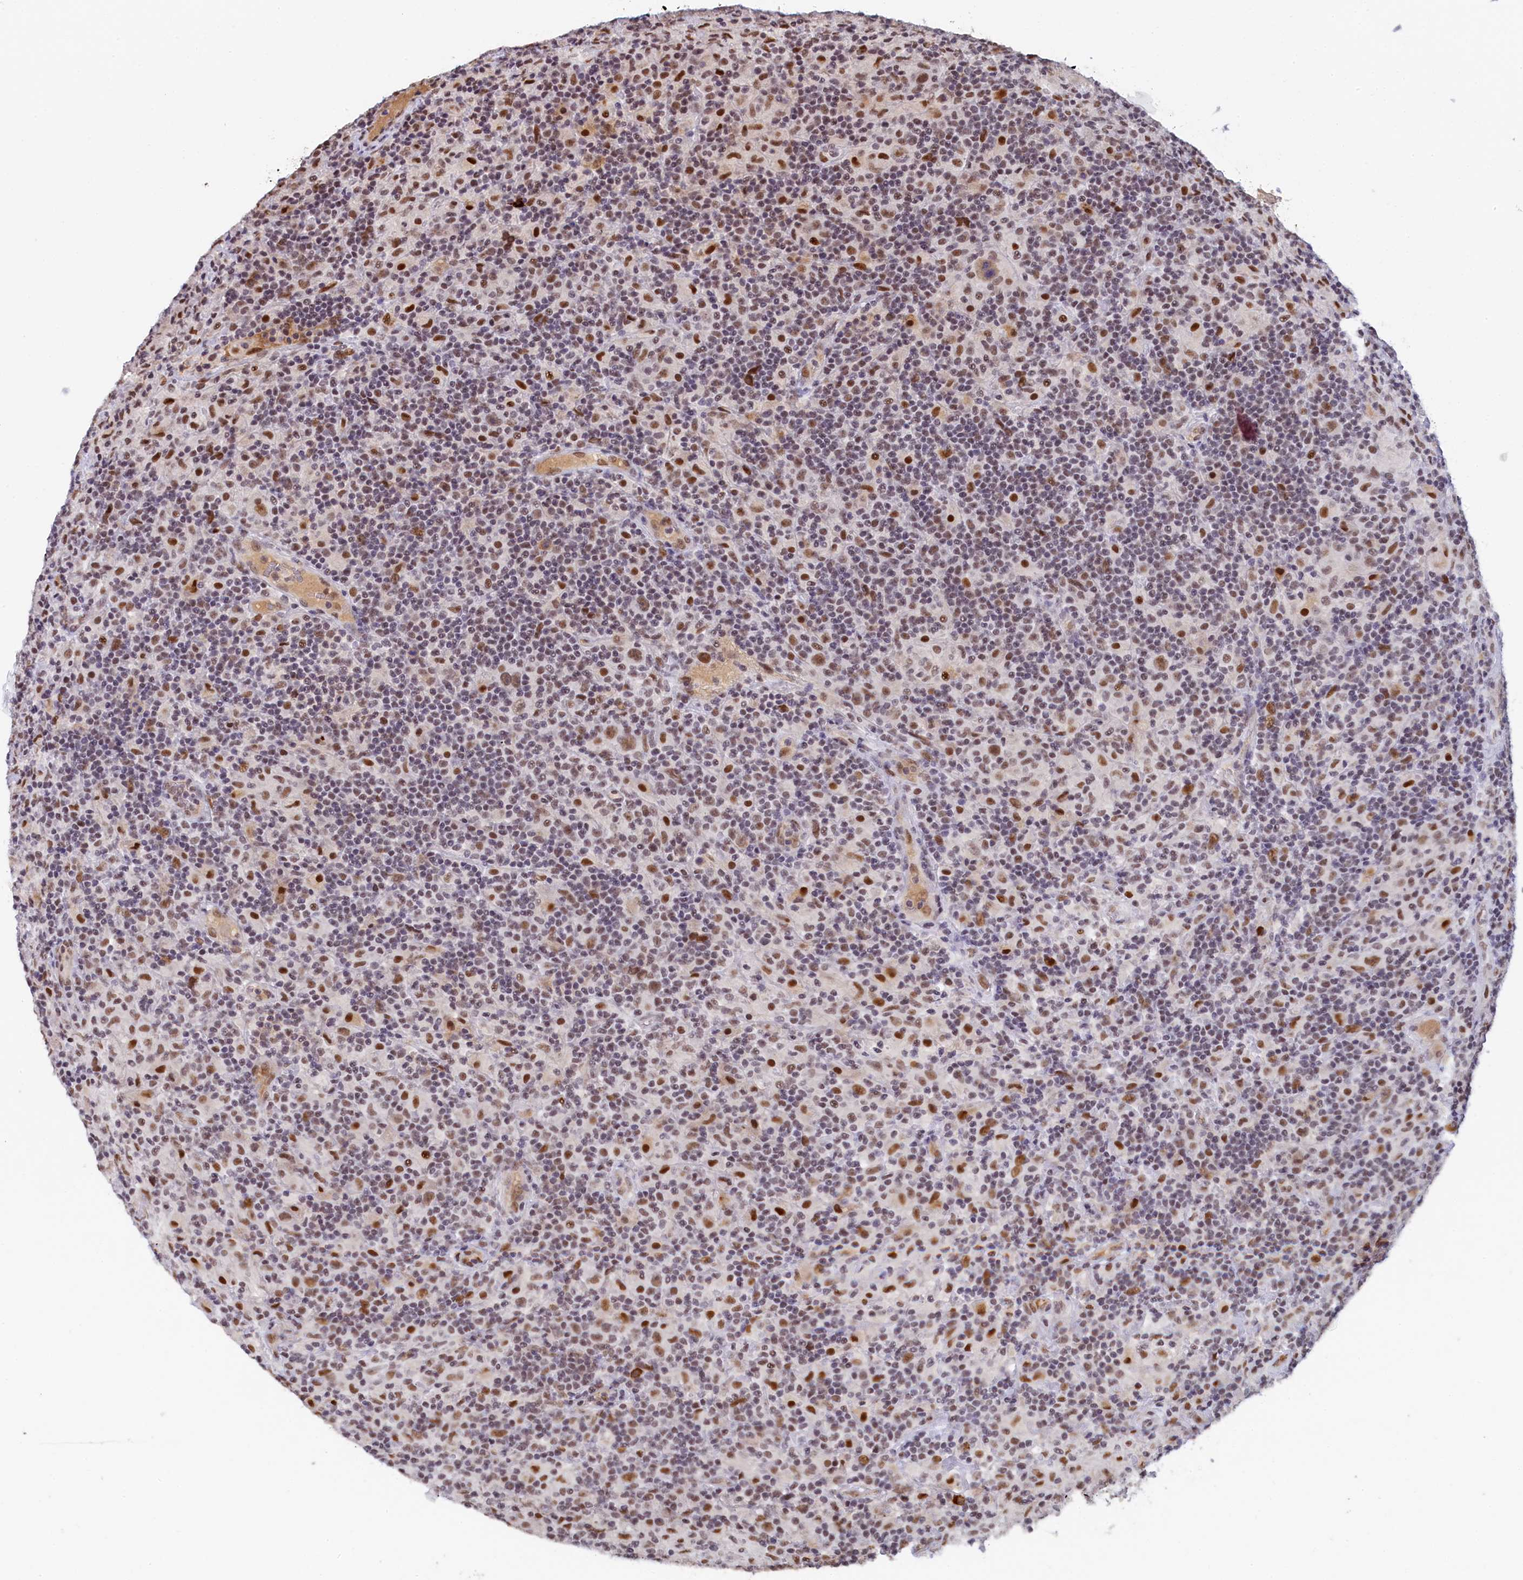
{"staining": {"intensity": "moderate", "quantity": ">75%", "location": "nuclear"}, "tissue": "lymphoma", "cell_type": "Tumor cells", "image_type": "cancer", "snomed": [{"axis": "morphology", "description": "Hodgkin's disease, NOS"}, {"axis": "topography", "description": "Lymph node"}], "caption": "A histopathology image of lymphoma stained for a protein reveals moderate nuclear brown staining in tumor cells.", "gene": "INTS14", "patient": {"sex": "male", "age": 70}}